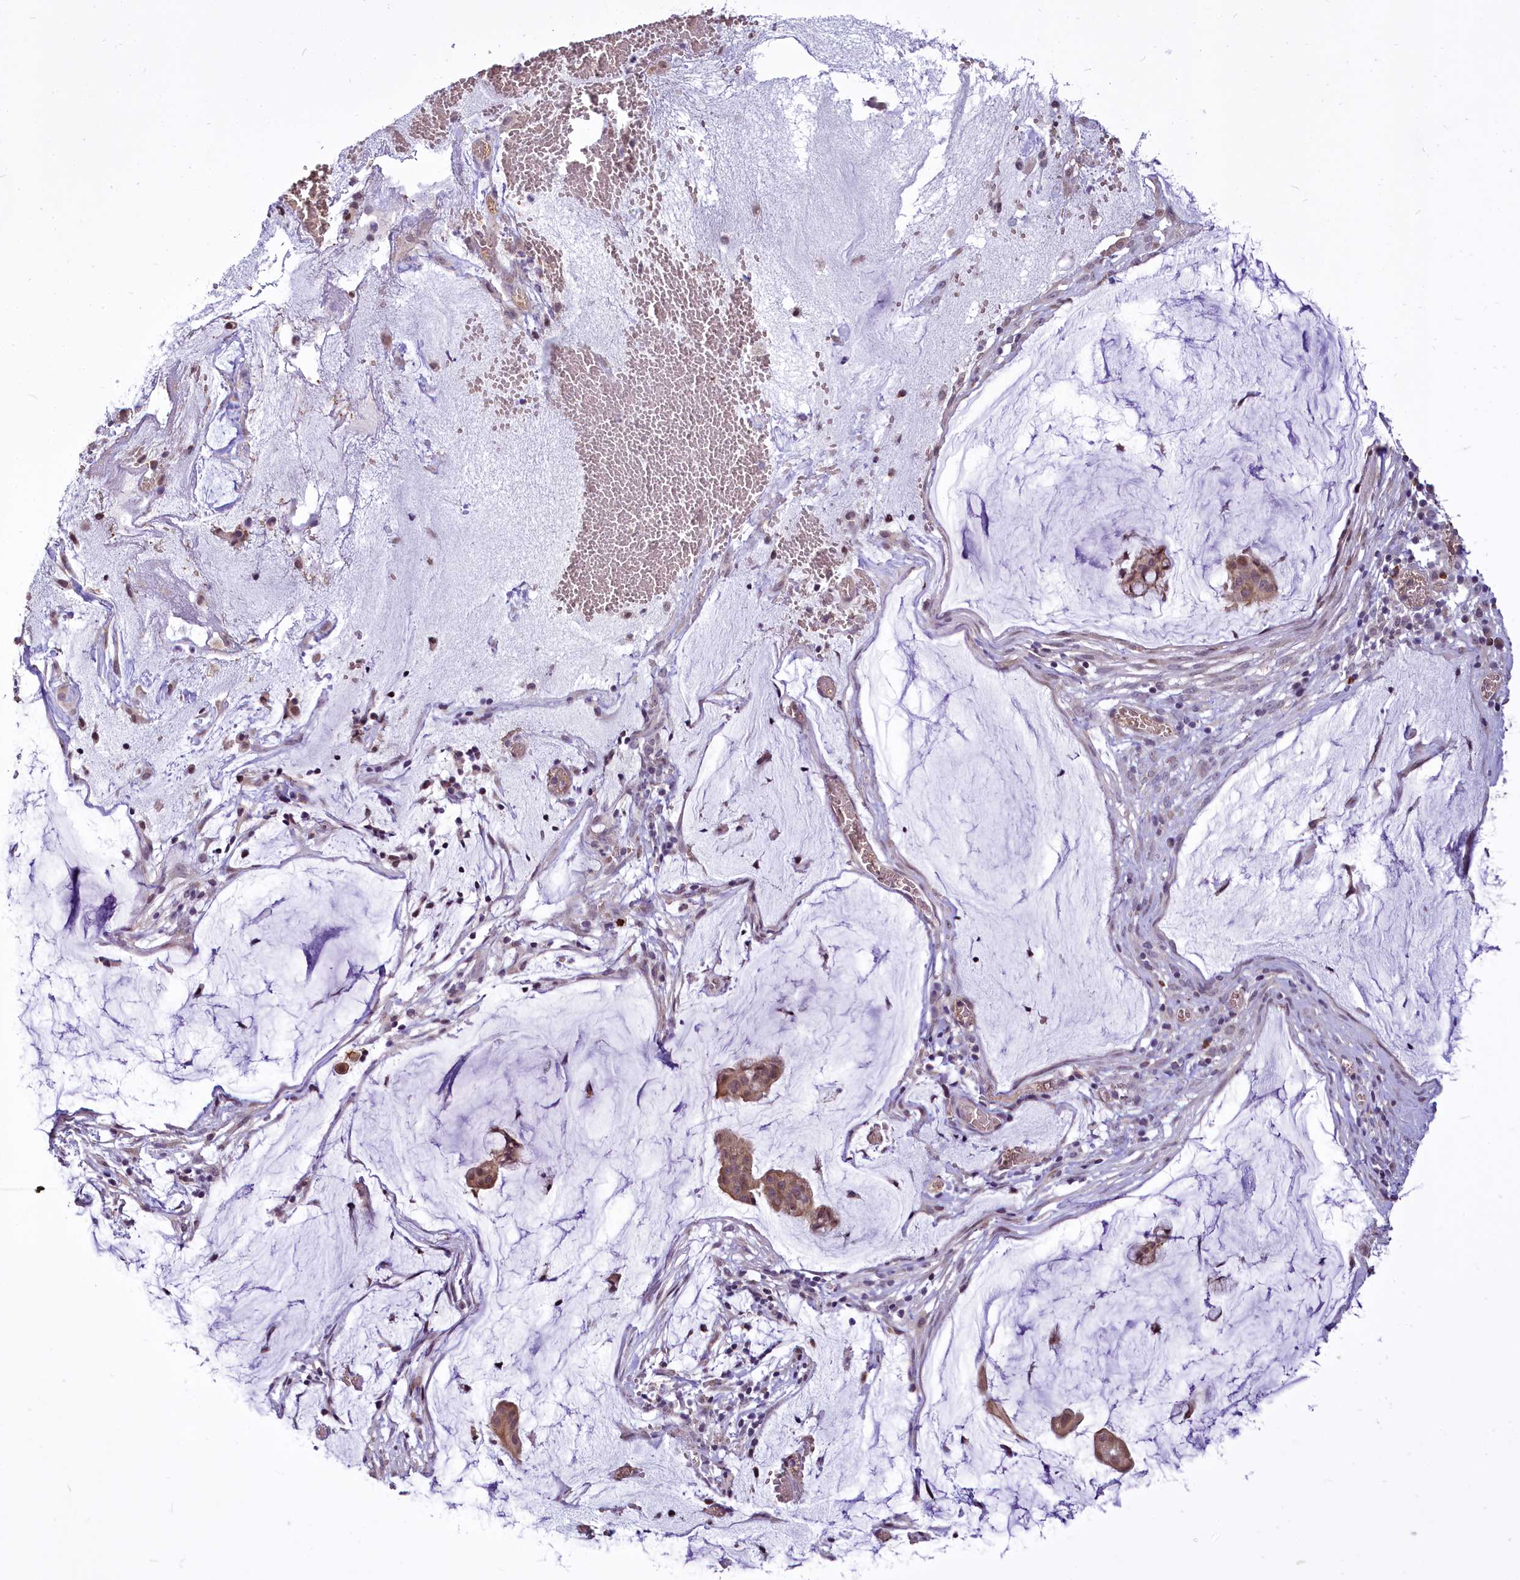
{"staining": {"intensity": "moderate", "quantity": ">75%", "location": "cytoplasmic/membranous,nuclear"}, "tissue": "ovarian cancer", "cell_type": "Tumor cells", "image_type": "cancer", "snomed": [{"axis": "morphology", "description": "Cystadenocarcinoma, mucinous, NOS"}, {"axis": "topography", "description": "Ovary"}], "caption": "Protein staining displays moderate cytoplasmic/membranous and nuclear staining in approximately >75% of tumor cells in ovarian cancer (mucinous cystadenocarcinoma). The protein is stained brown, and the nuclei are stained in blue (DAB (3,3'-diaminobenzidine) IHC with brightfield microscopy, high magnification).", "gene": "BANK1", "patient": {"sex": "female", "age": 73}}